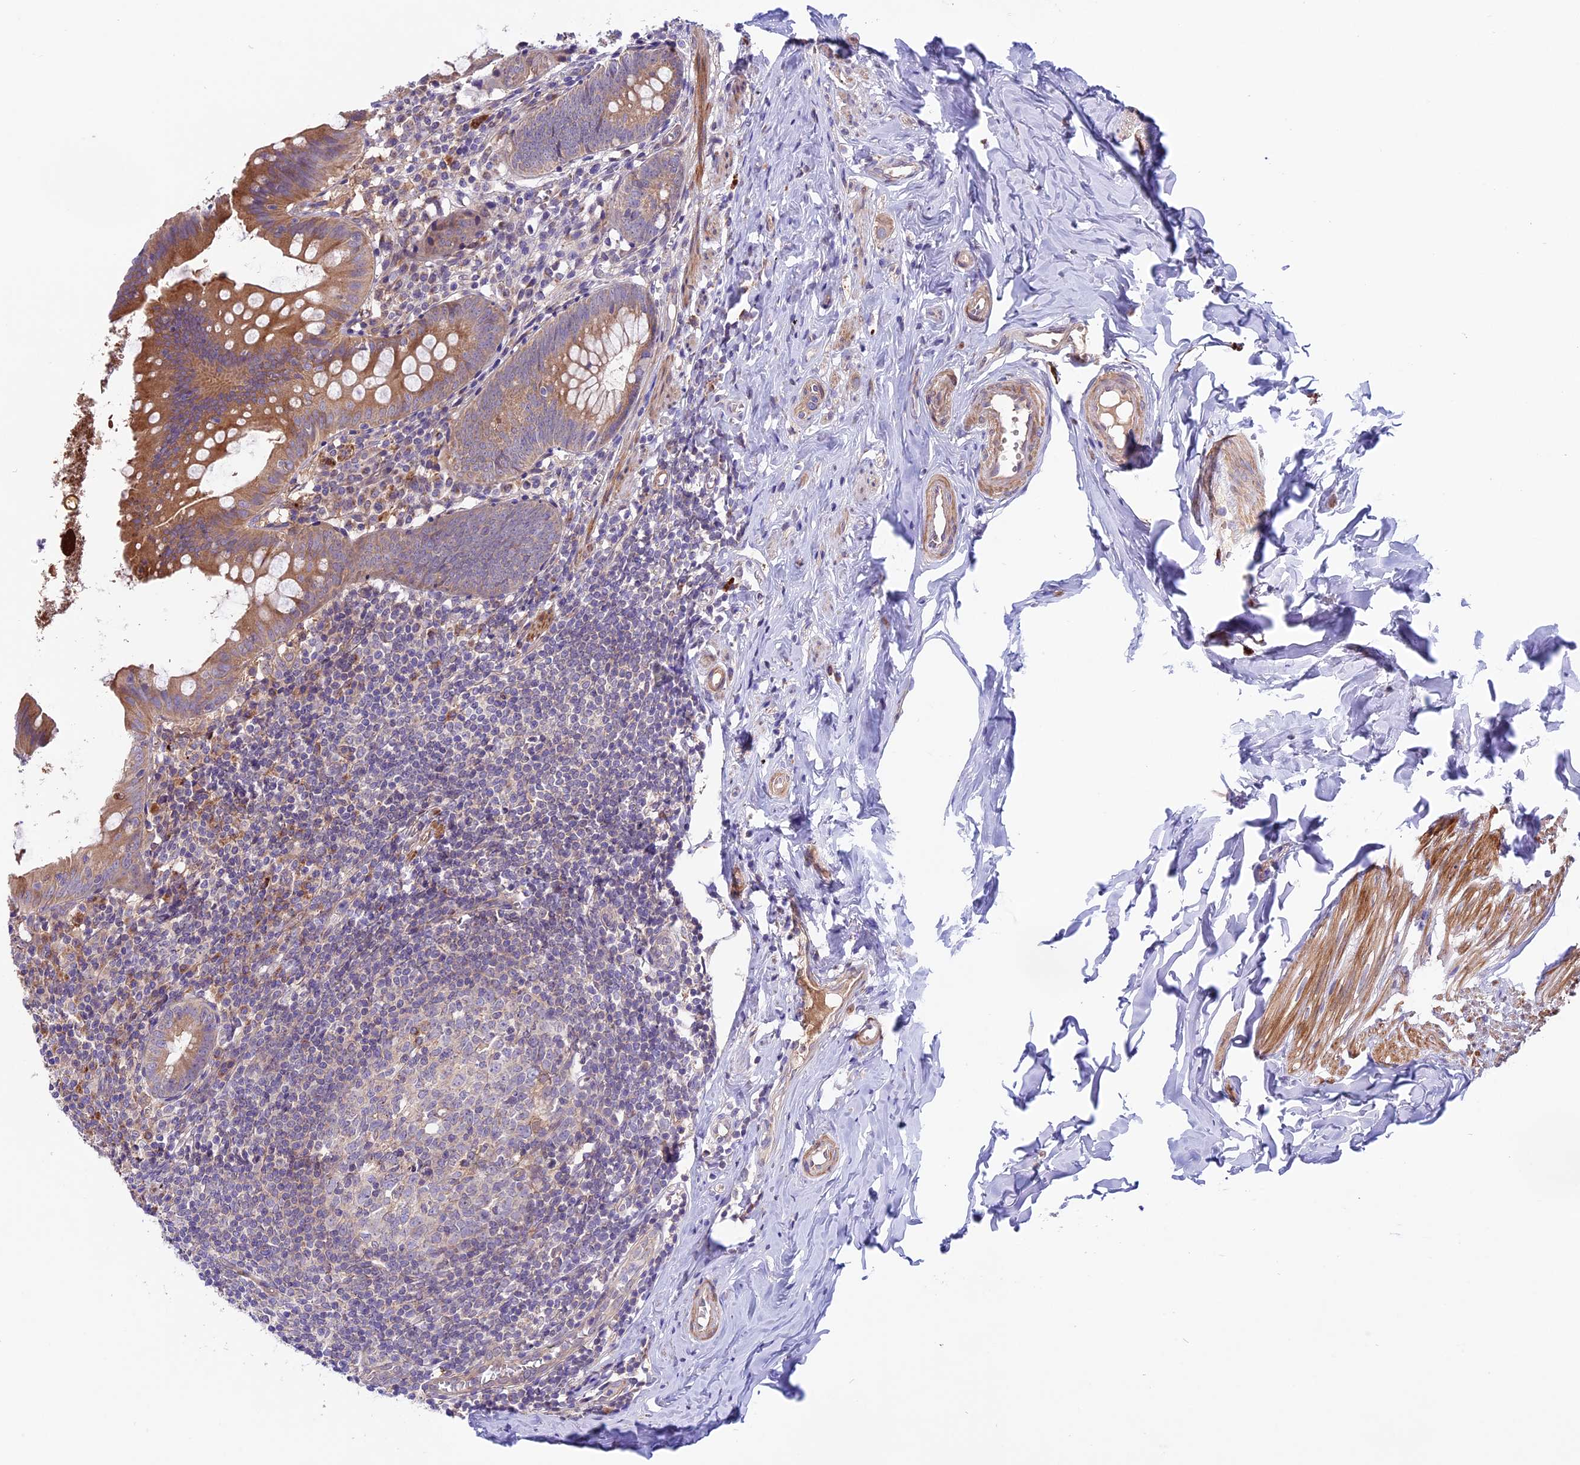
{"staining": {"intensity": "moderate", "quantity": "25%-75%", "location": "cytoplasmic/membranous"}, "tissue": "appendix", "cell_type": "Glandular cells", "image_type": "normal", "snomed": [{"axis": "morphology", "description": "Normal tissue, NOS"}, {"axis": "topography", "description": "Appendix"}], "caption": "This micrograph shows IHC staining of normal appendix, with medium moderate cytoplasmic/membranous positivity in approximately 25%-75% of glandular cells.", "gene": "COG8", "patient": {"sex": "female", "age": 51}}